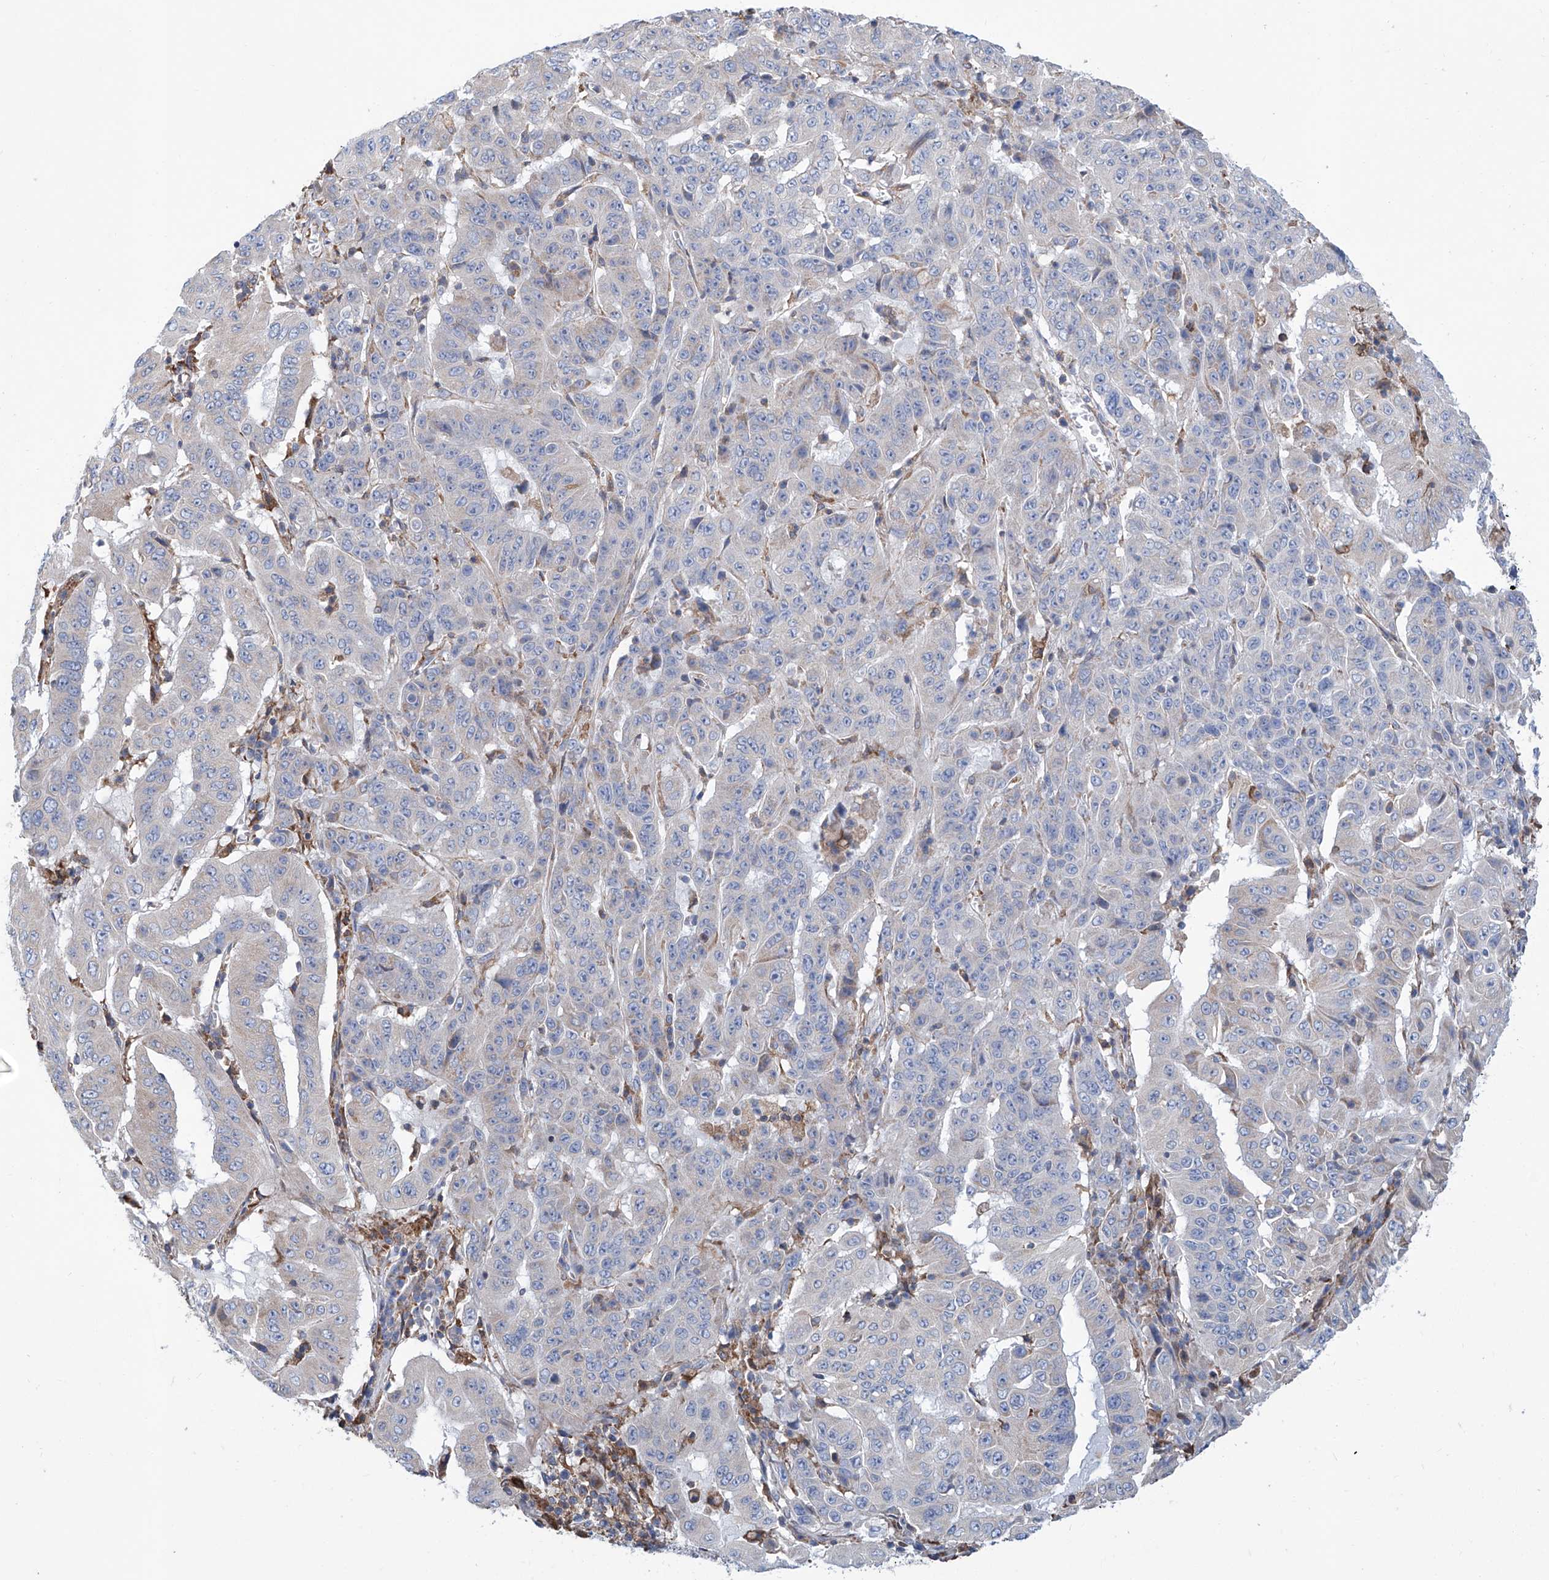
{"staining": {"intensity": "weak", "quantity": "<25%", "location": "cytoplasmic/membranous"}, "tissue": "pancreatic cancer", "cell_type": "Tumor cells", "image_type": "cancer", "snomed": [{"axis": "morphology", "description": "Adenocarcinoma, NOS"}, {"axis": "topography", "description": "Pancreas"}], "caption": "DAB immunohistochemical staining of pancreatic adenocarcinoma demonstrates no significant positivity in tumor cells.", "gene": "MAD2L1", "patient": {"sex": "male", "age": 63}}